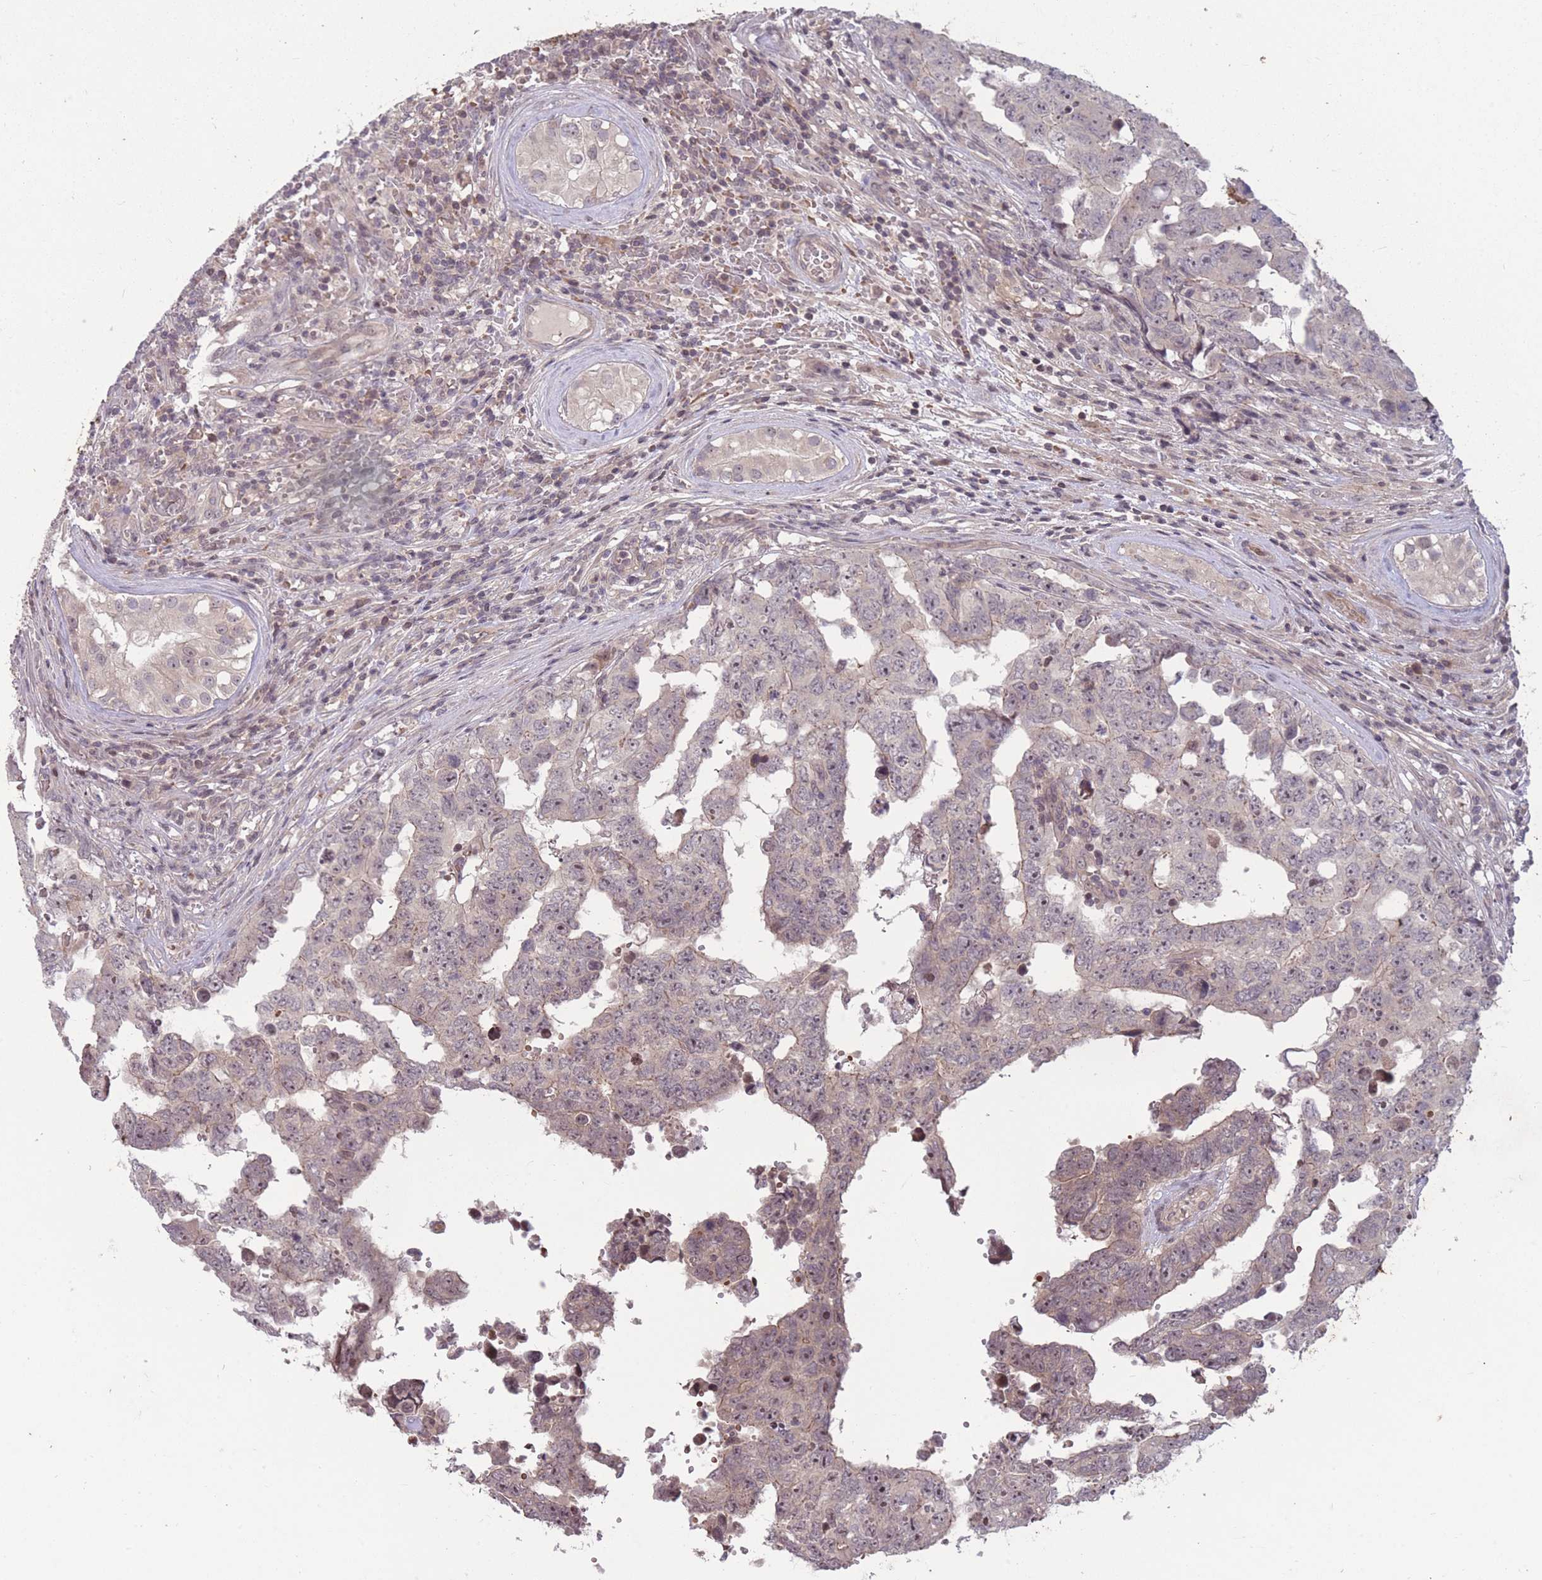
{"staining": {"intensity": "weak", "quantity": ">75%", "location": "cytoplasmic/membranous,nuclear"}, "tissue": "testis cancer", "cell_type": "Tumor cells", "image_type": "cancer", "snomed": [{"axis": "morphology", "description": "Normal tissue, NOS"}, {"axis": "morphology", "description": "Carcinoma, Embryonal, NOS"}, {"axis": "topography", "description": "Testis"}, {"axis": "topography", "description": "Epididymis"}], "caption": "Testis cancer stained with a brown dye exhibits weak cytoplasmic/membranous and nuclear positive positivity in about >75% of tumor cells.", "gene": "GGT5", "patient": {"sex": "male", "age": 25}}